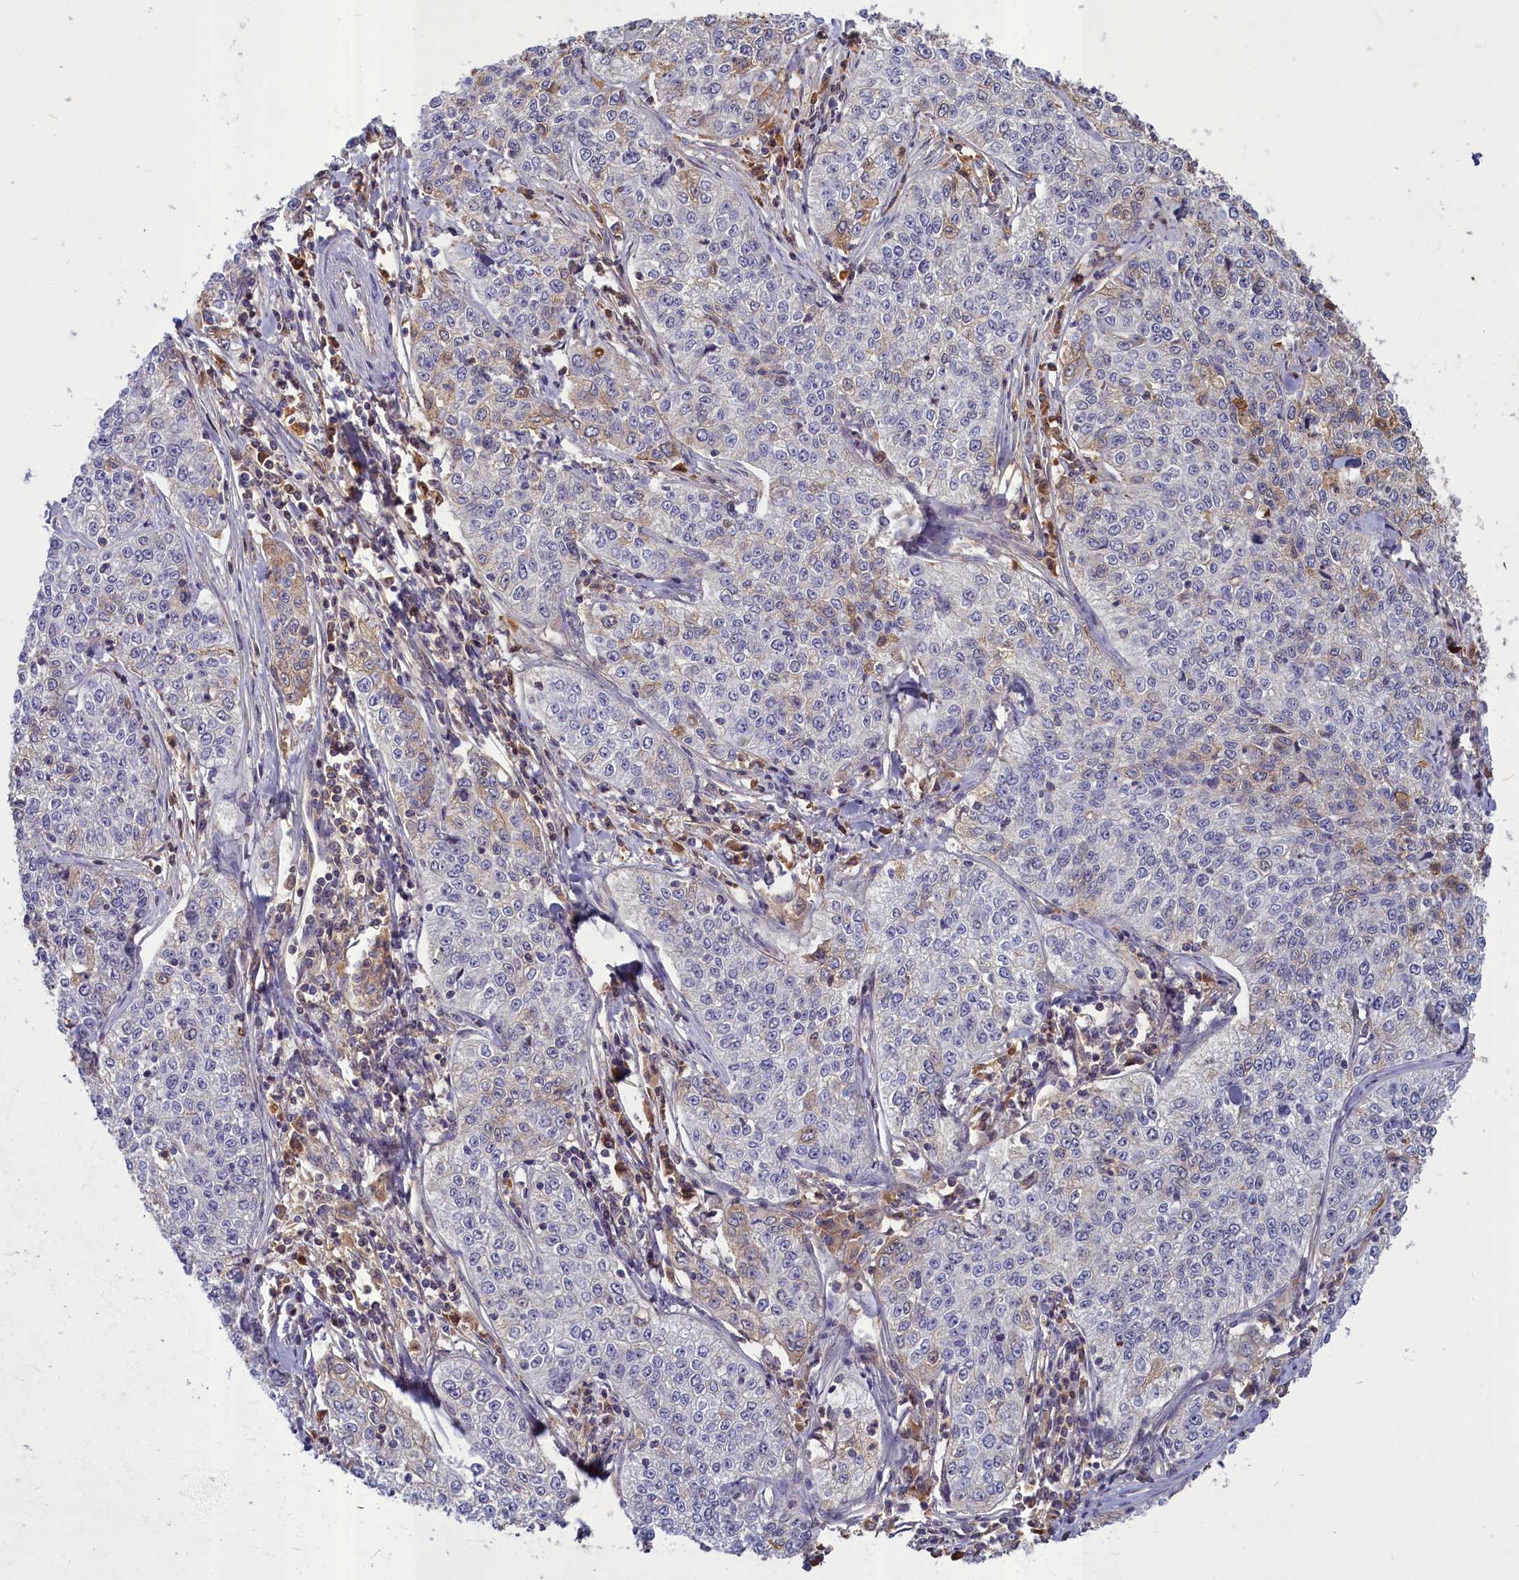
{"staining": {"intensity": "weak", "quantity": "<25%", "location": "cytoplasmic/membranous"}, "tissue": "cervical cancer", "cell_type": "Tumor cells", "image_type": "cancer", "snomed": [{"axis": "morphology", "description": "Squamous cell carcinoma, NOS"}, {"axis": "topography", "description": "Cervix"}], "caption": "High magnification brightfield microscopy of cervical squamous cell carcinoma stained with DAB (brown) and counterstained with hematoxylin (blue): tumor cells show no significant staining.", "gene": "SV2C", "patient": {"sex": "female", "age": 35}}